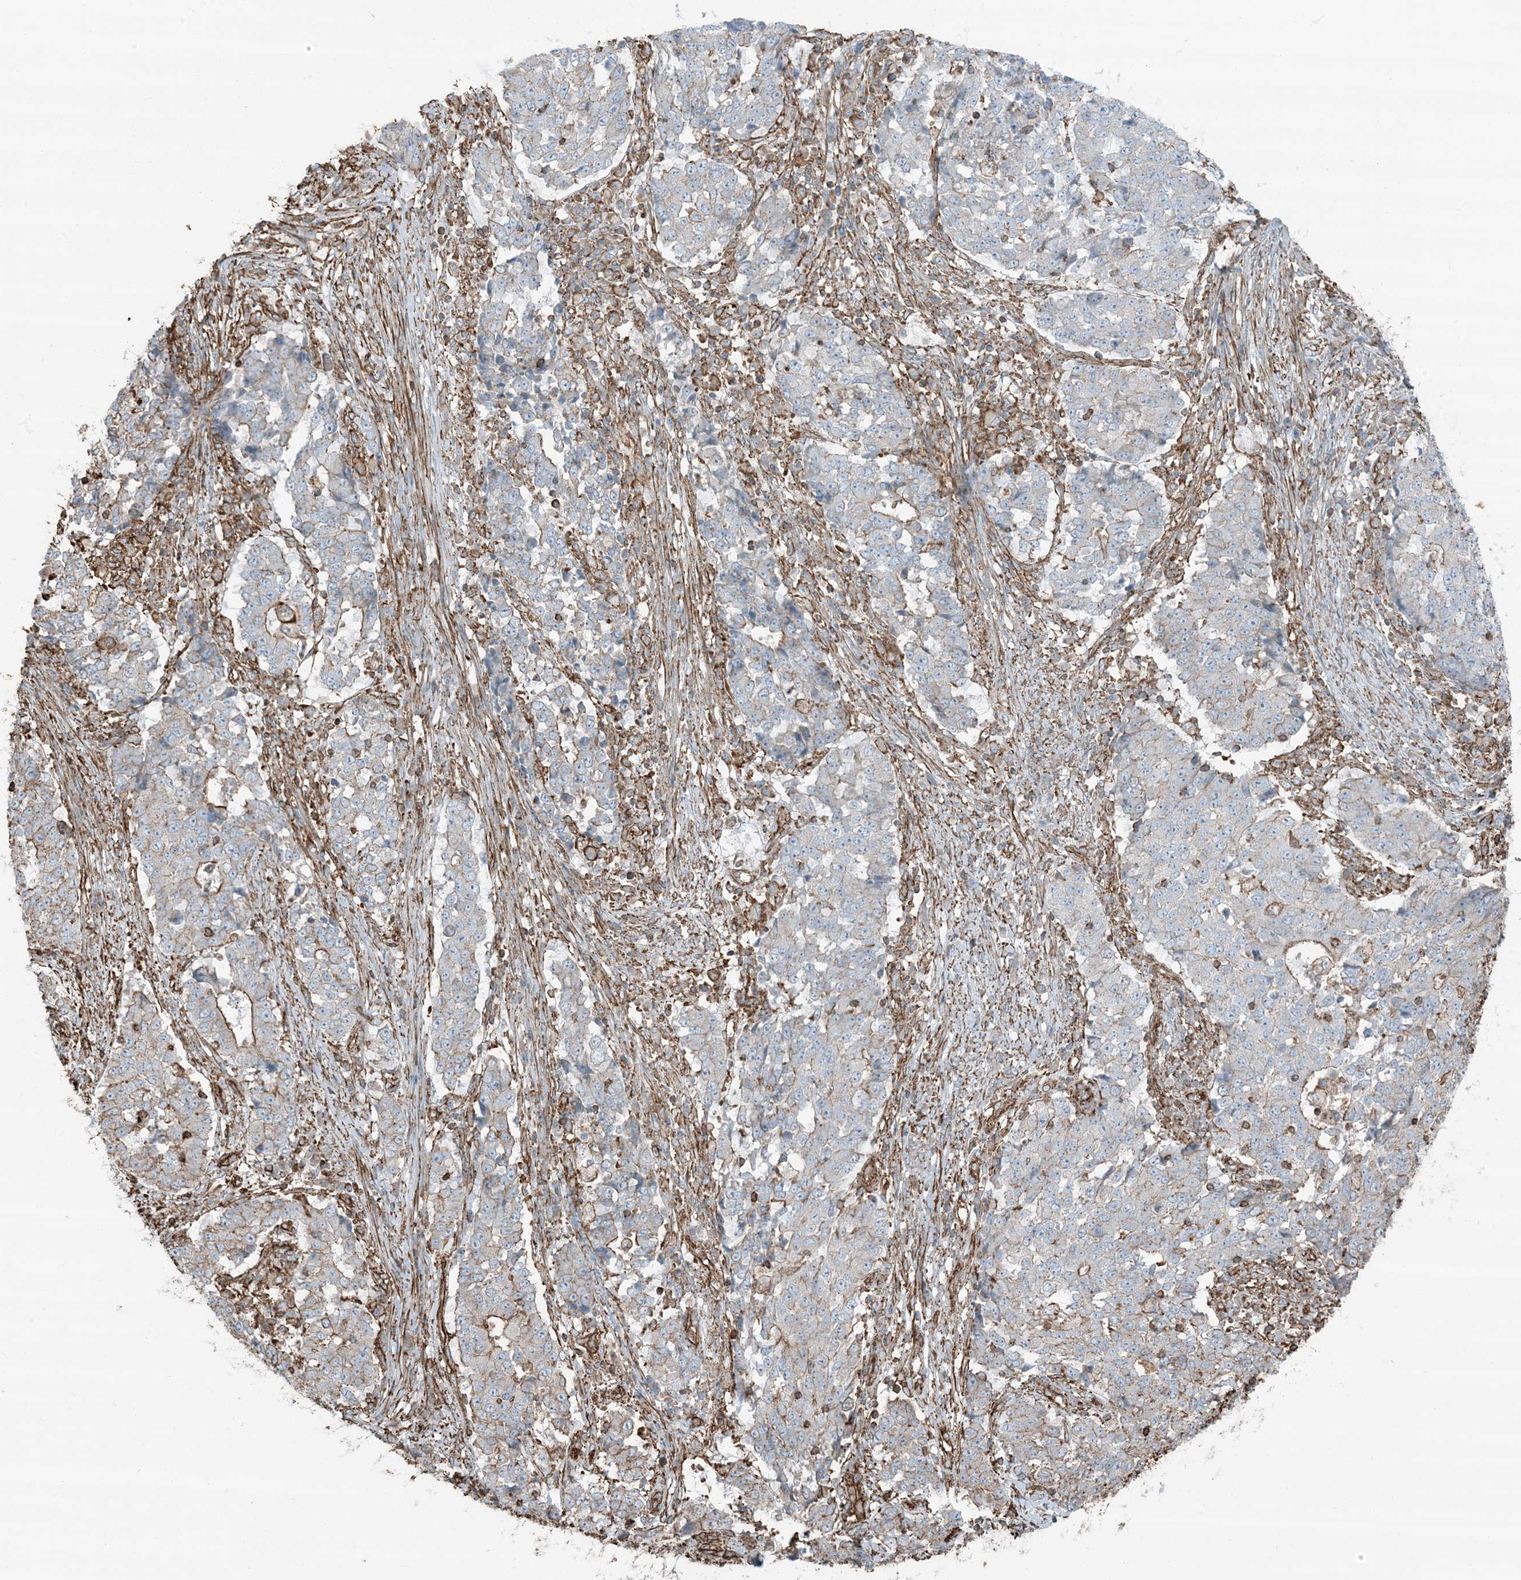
{"staining": {"intensity": "moderate", "quantity": "<25%", "location": "cytoplasmic/membranous"}, "tissue": "stomach cancer", "cell_type": "Tumor cells", "image_type": "cancer", "snomed": [{"axis": "morphology", "description": "Adenocarcinoma, NOS"}, {"axis": "topography", "description": "Stomach"}], "caption": "Immunohistochemical staining of stomach cancer (adenocarcinoma) demonstrates moderate cytoplasmic/membranous protein expression in about <25% of tumor cells. Nuclei are stained in blue.", "gene": "APOBEC3C", "patient": {"sex": "male", "age": 59}}